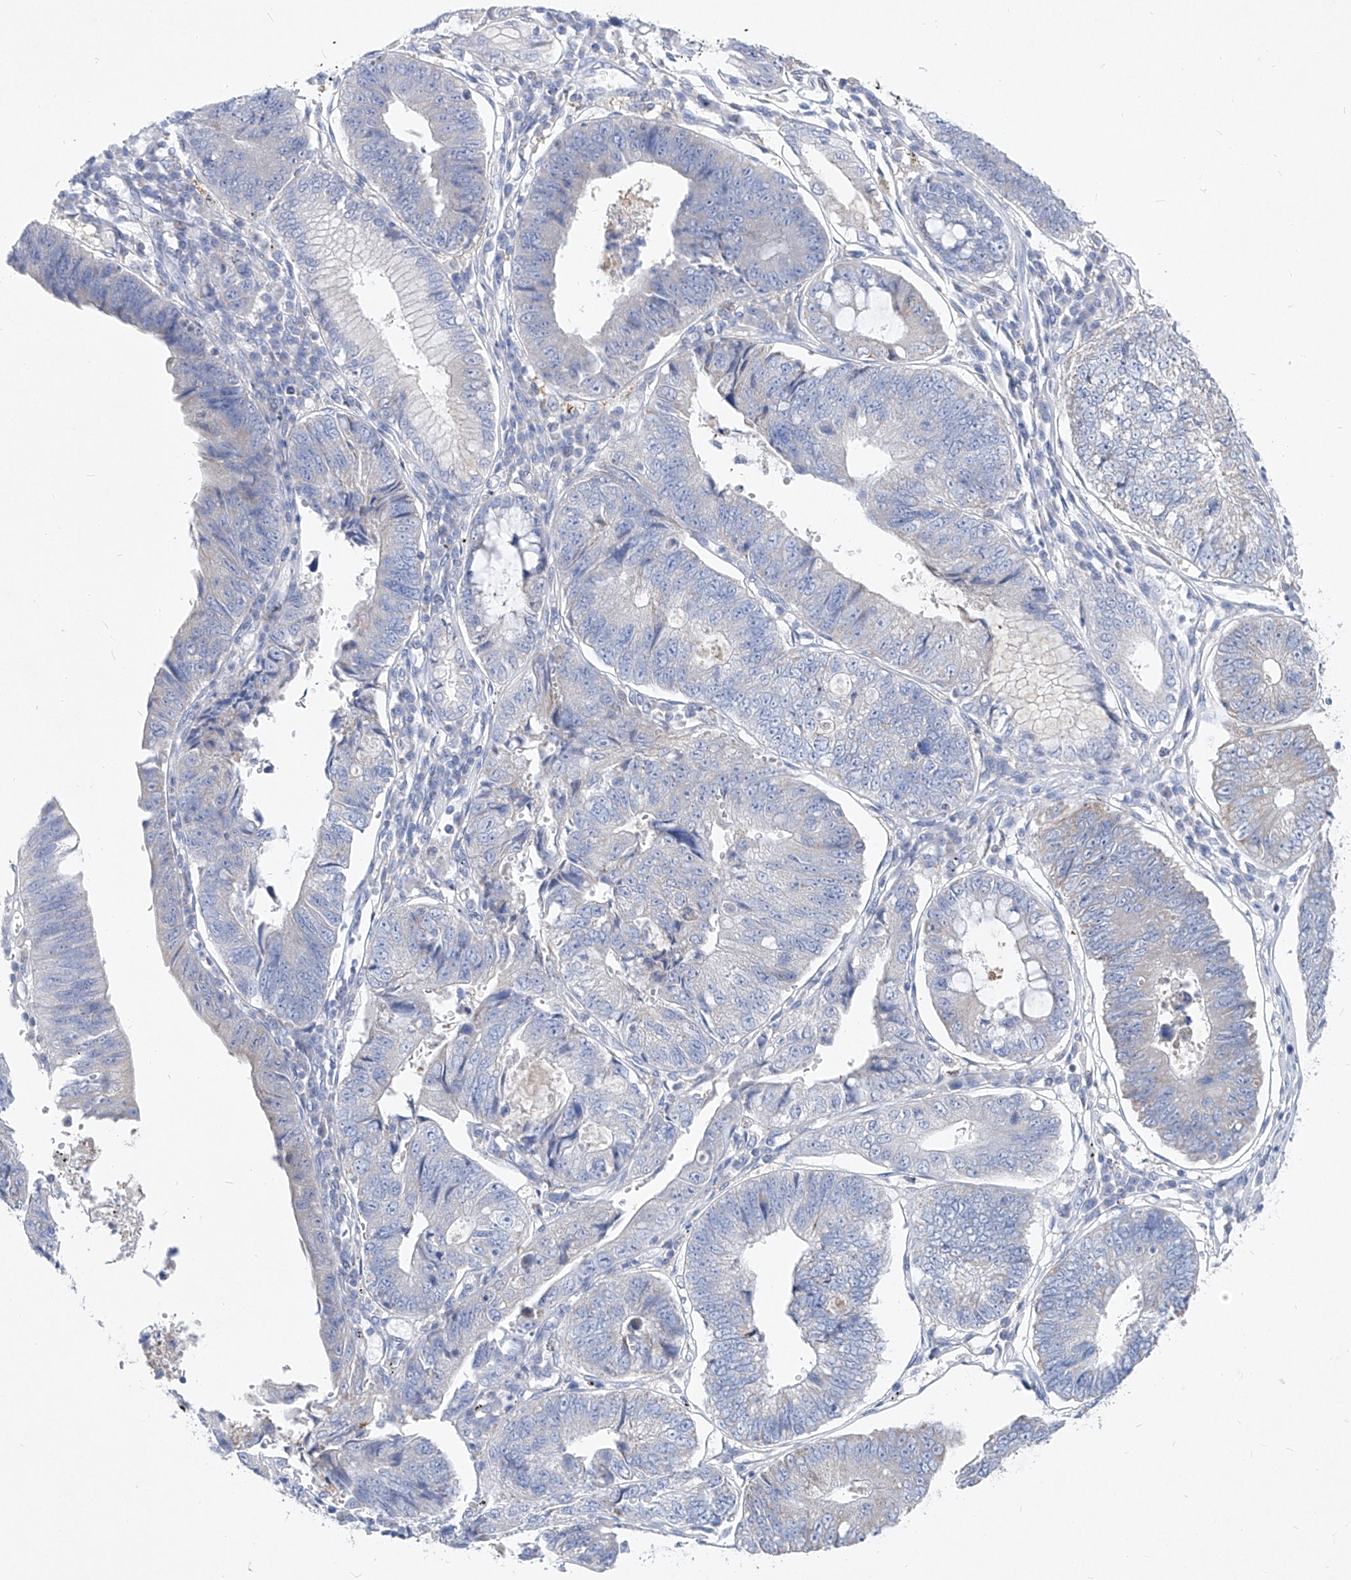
{"staining": {"intensity": "negative", "quantity": "none", "location": "none"}, "tissue": "stomach cancer", "cell_type": "Tumor cells", "image_type": "cancer", "snomed": [{"axis": "morphology", "description": "Adenocarcinoma, NOS"}, {"axis": "topography", "description": "Stomach"}], "caption": "The photomicrograph reveals no significant positivity in tumor cells of stomach cancer. The staining was performed using DAB to visualize the protein expression in brown, while the nuclei were stained in blue with hematoxylin (Magnification: 20x).", "gene": "UFL1", "patient": {"sex": "male", "age": 59}}